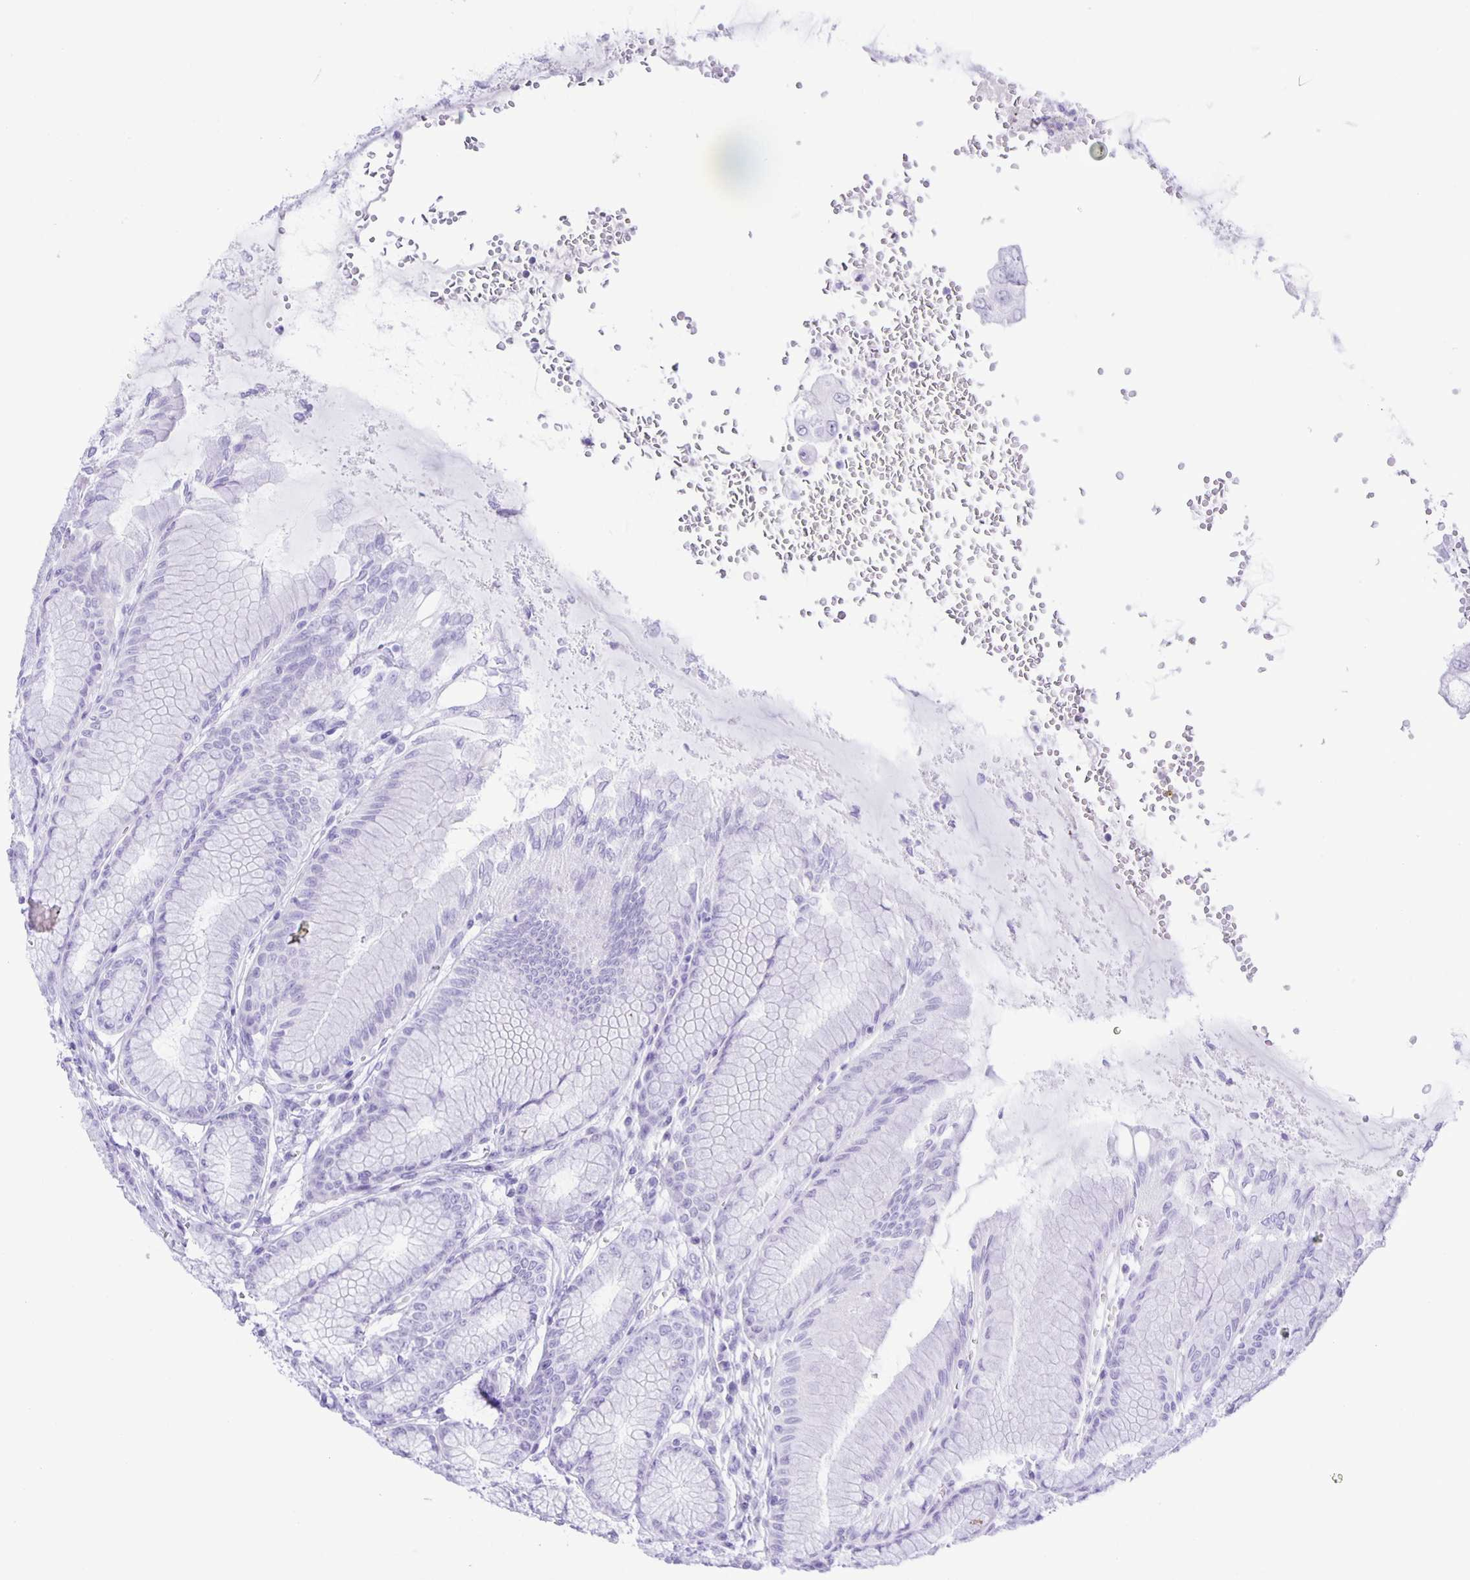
{"staining": {"intensity": "negative", "quantity": "none", "location": "none"}, "tissue": "stomach", "cell_type": "Glandular cells", "image_type": "normal", "snomed": [{"axis": "morphology", "description": "Normal tissue, NOS"}, {"axis": "topography", "description": "Stomach"}, {"axis": "topography", "description": "Stomach, lower"}], "caption": "High power microscopy photomicrograph of an immunohistochemistry histopathology image of unremarkable stomach, revealing no significant expression in glandular cells. The staining is performed using DAB brown chromogen with nuclei counter-stained in using hematoxylin.", "gene": "EZHIP", "patient": {"sex": "male", "age": 76}}